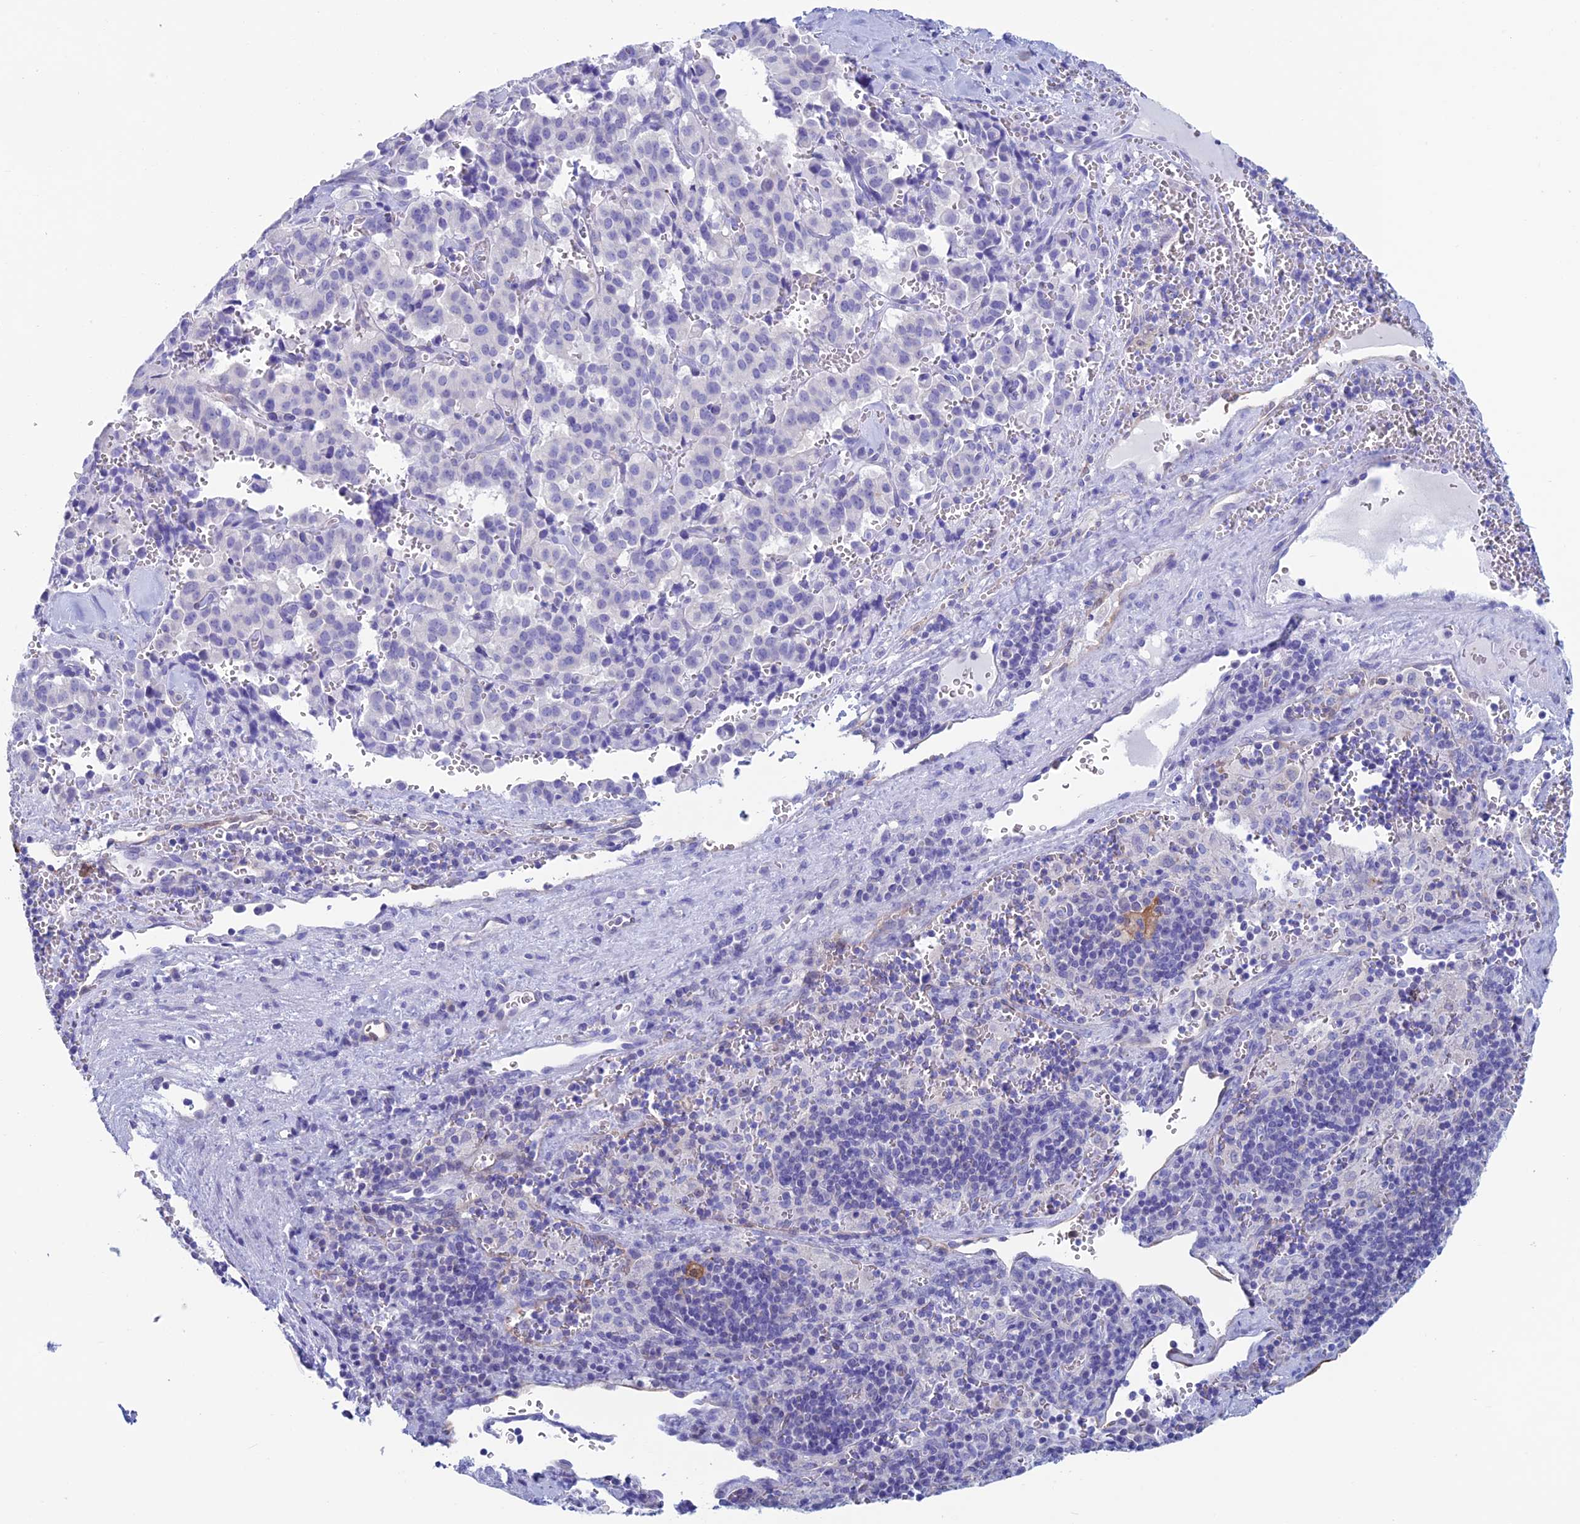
{"staining": {"intensity": "negative", "quantity": "none", "location": "none"}, "tissue": "pancreatic cancer", "cell_type": "Tumor cells", "image_type": "cancer", "snomed": [{"axis": "morphology", "description": "Adenocarcinoma, NOS"}, {"axis": "topography", "description": "Pancreas"}], "caption": "Pancreatic cancer was stained to show a protein in brown. There is no significant expression in tumor cells. The staining was performed using DAB to visualize the protein expression in brown, while the nuclei were stained in blue with hematoxylin (Magnification: 20x).", "gene": "KCNK17", "patient": {"sex": "male", "age": 65}}